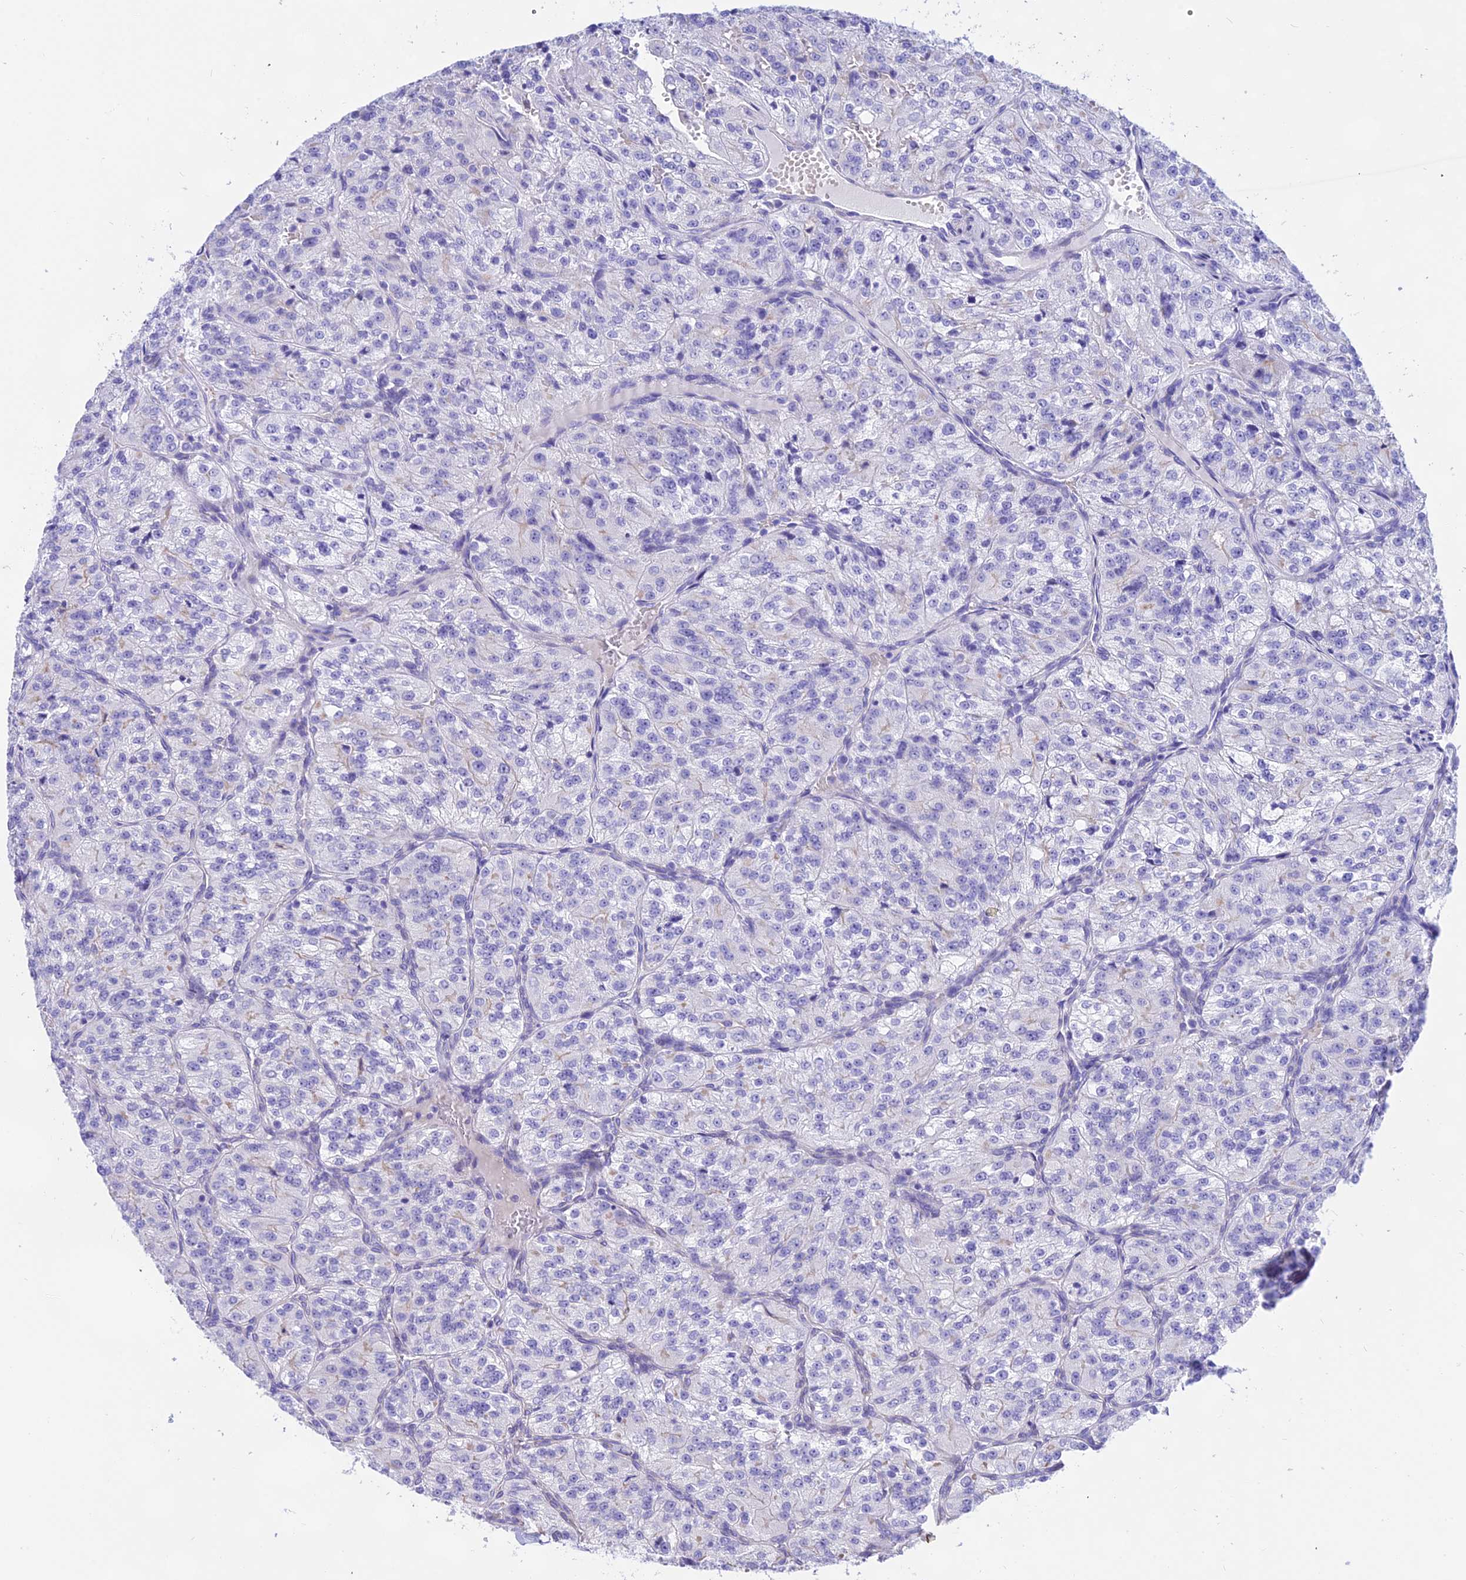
{"staining": {"intensity": "negative", "quantity": "none", "location": "none"}, "tissue": "renal cancer", "cell_type": "Tumor cells", "image_type": "cancer", "snomed": [{"axis": "morphology", "description": "Adenocarcinoma, NOS"}, {"axis": "topography", "description": "Kidney"}], "caption": "Tumor cells are negative for brown protein staining in adenocarcinoma (renal).", "gene": "DEFB107A", "patient": {"sex": "female", "age": 63}}